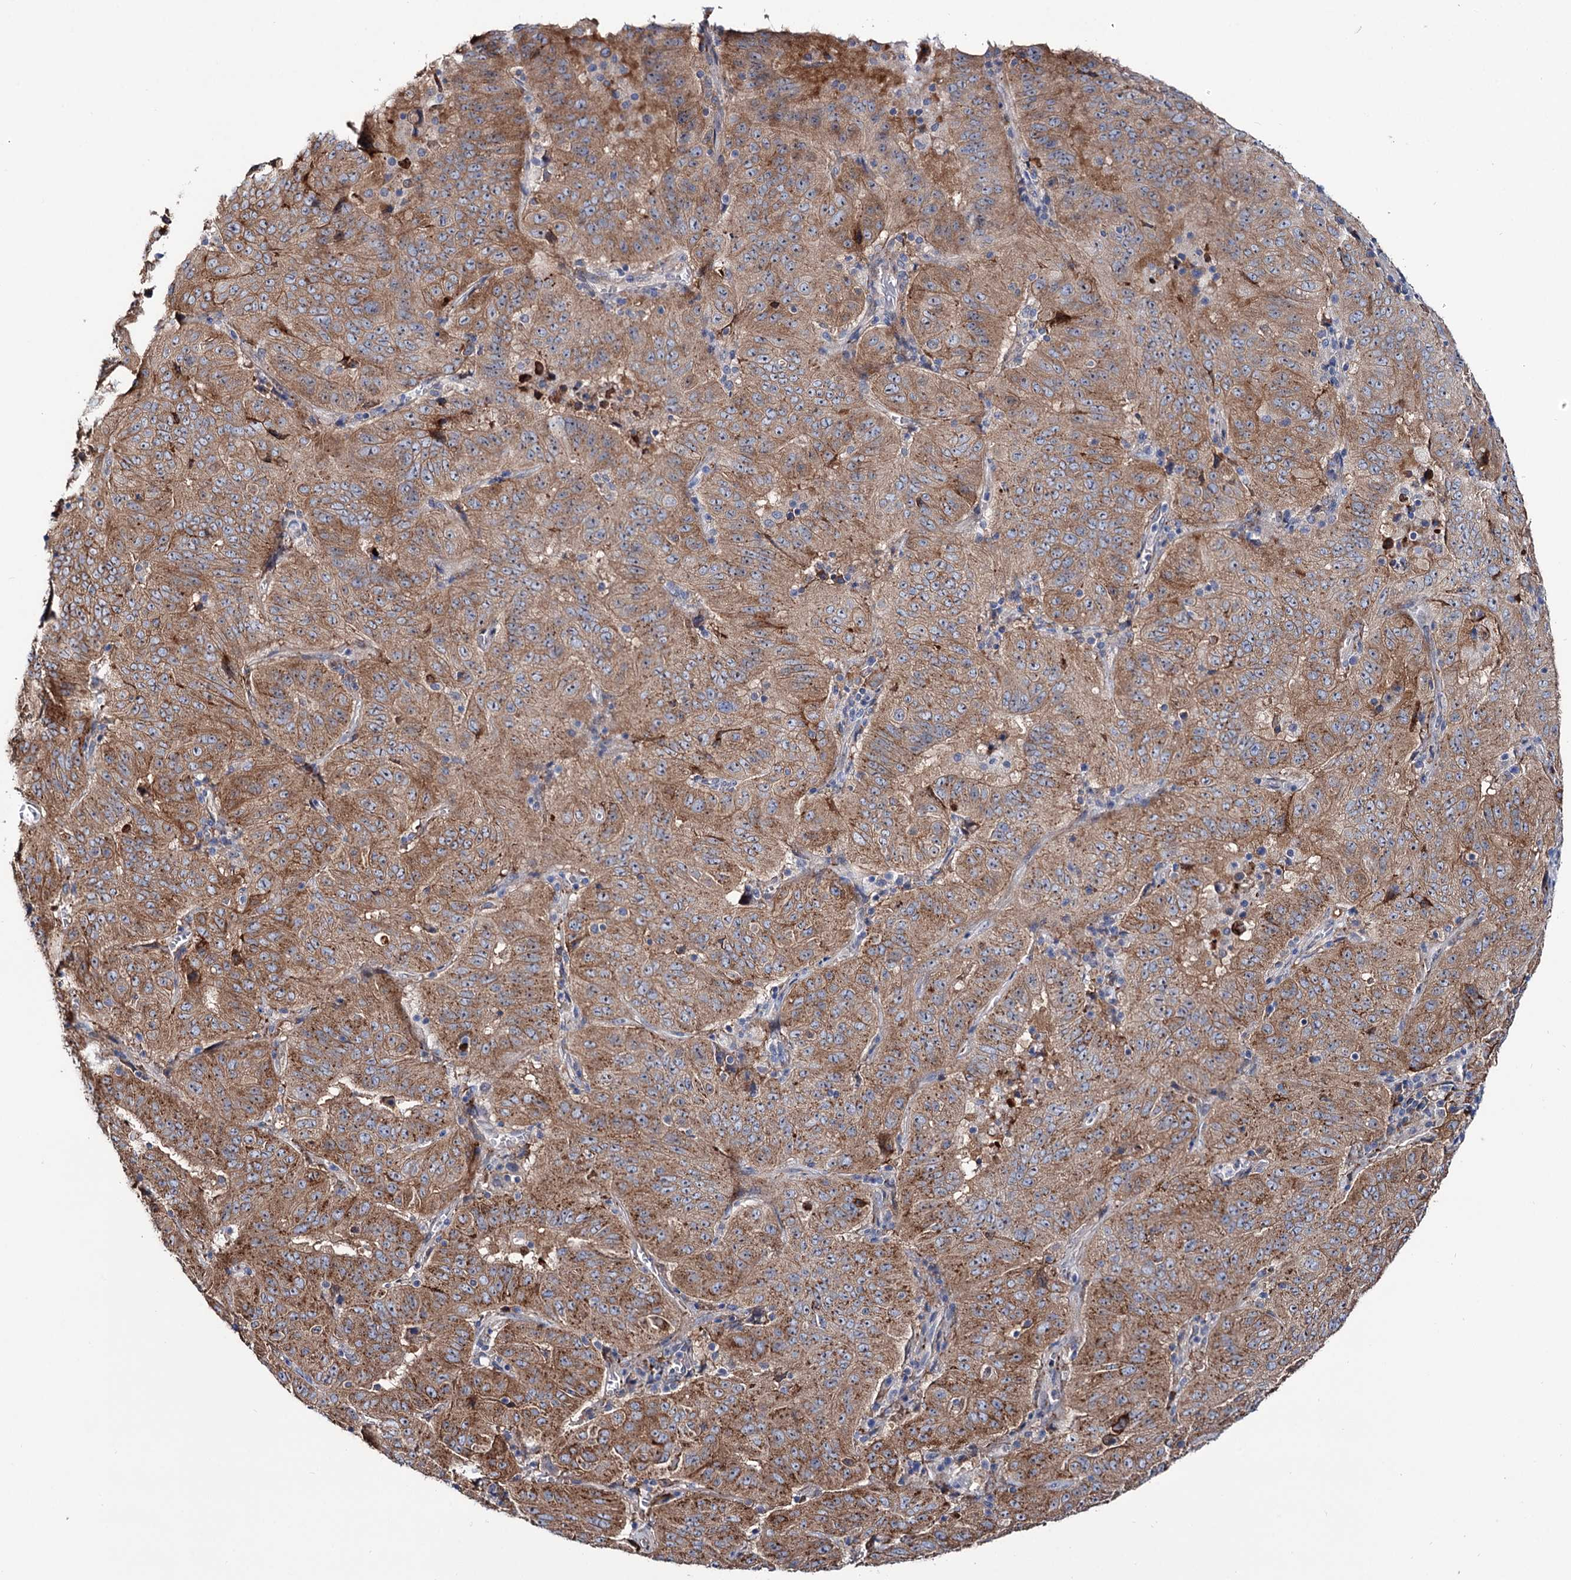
{"staining": {"intensity": "strong", "quantity": ">75%", "location": "cytoplasmic/membranous"}, "tissue": "pancreatic cancer", "cell_type": "Tumor cells", "image_type": "cancer", "snomed": [{"axis": "morphology", "description": "Adenocarcinoma, NOS"}, {"axis": "topography", "description": "Pancreas"}], "caption": "Human pancreatic cancer stained for a protein (brown) demonstrates strong cytoplasmic/membranous positive expression in approximately >75% of tumor cells.", "gene": "PTDSS2", "patient": {"sex": "male", "age": 63}}